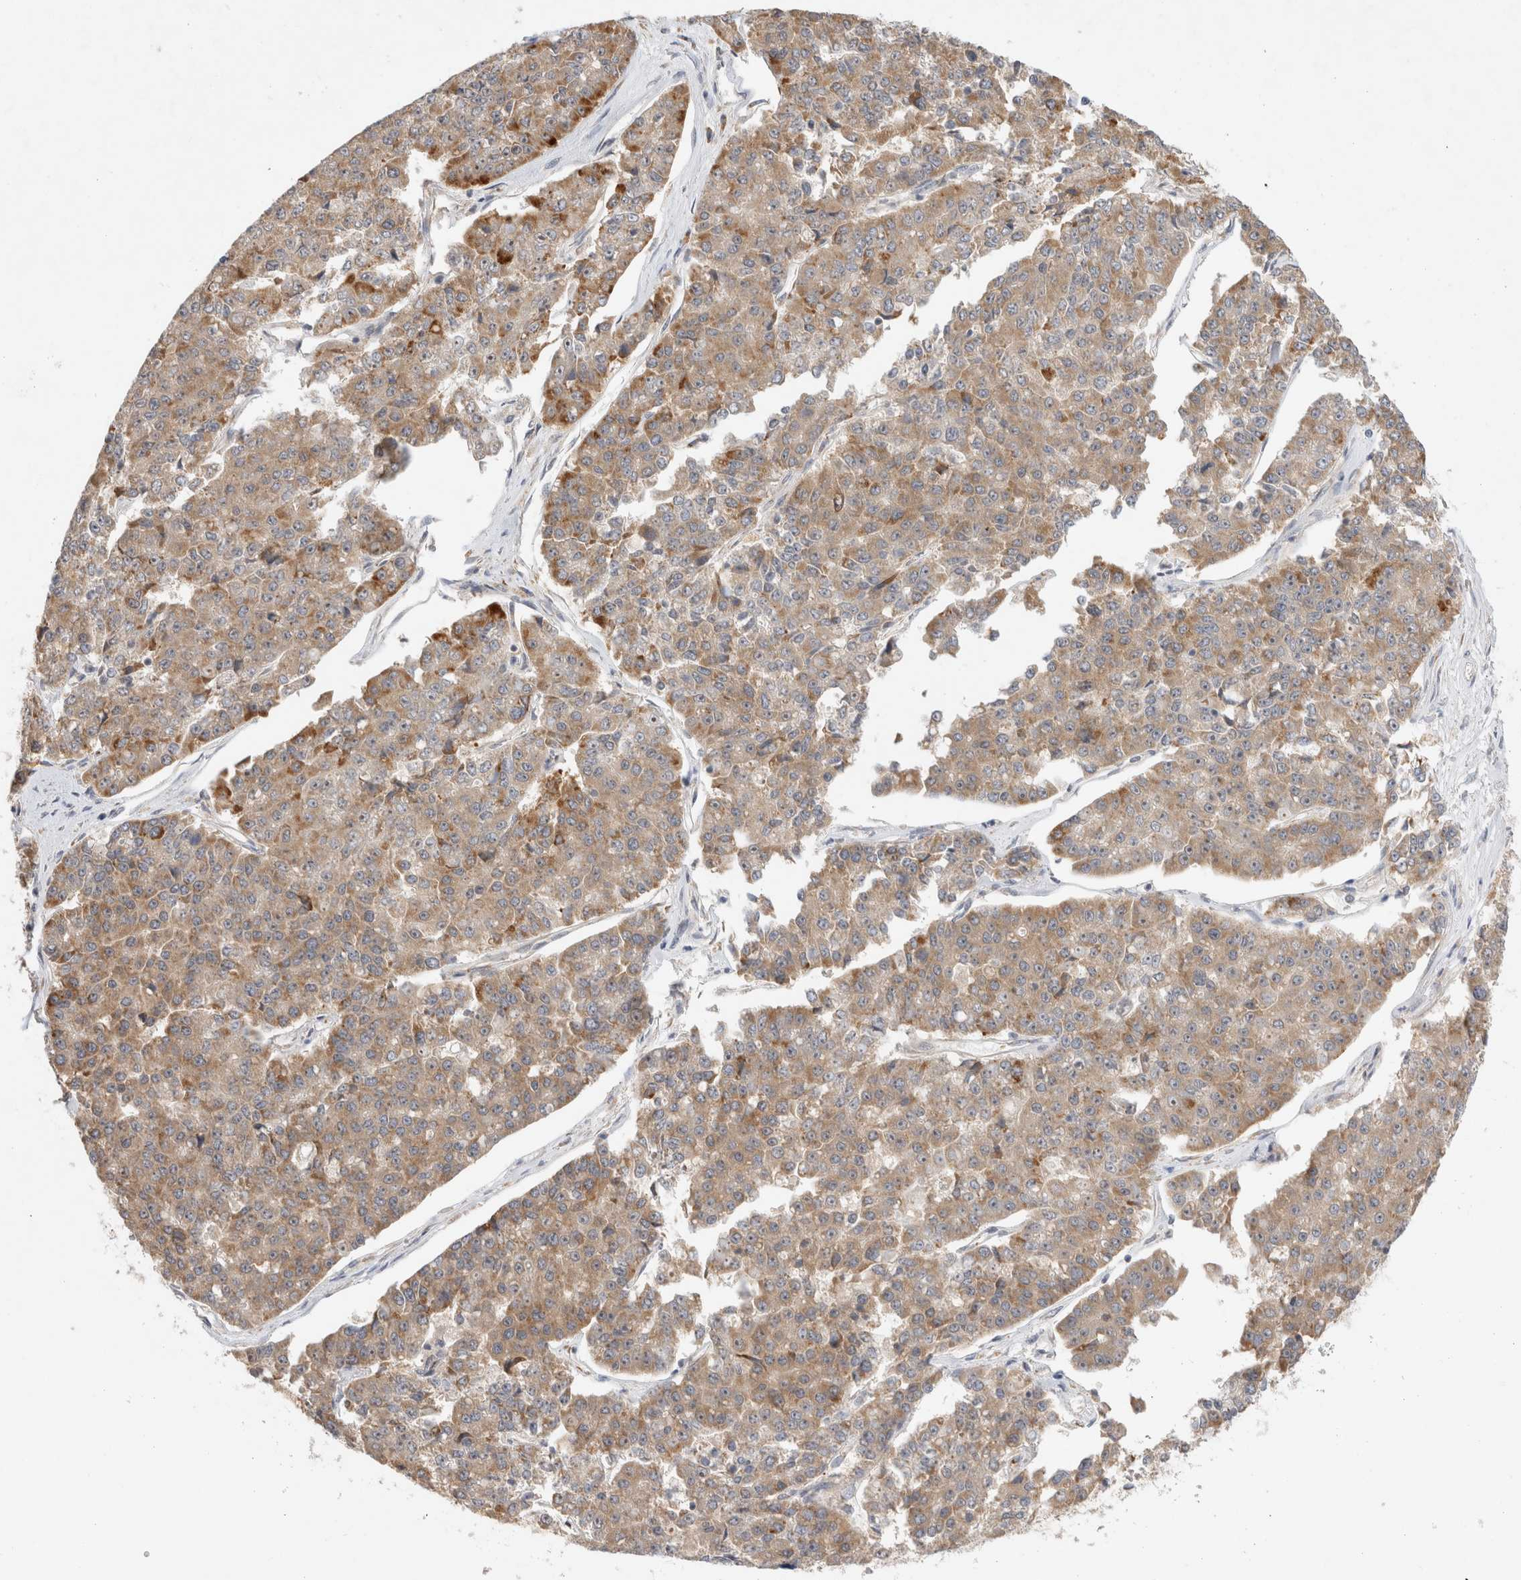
{"staining": {"intensity": "moderate", "quantity": ">75%", "location": "cytoplasmic/membranous"}, "tissue": "pancreatic cancer", "cell_type": "Tumor cells", "image_type": "cancer", "snomed": [{"axis": "morphology", "description": "Adenocarcinoma, NOS"}, {"axis": "topography", "description": "Pancreas"}], "caption": "Immunohistochemistry staining of adenocarcinoma (pancreatic), which exhibits medium levels of moderate cytoplasmic/membranous expression in approximately >75% of tumor cells indicating moderate cytoplasmic/membranous protein positivity. The staining was performed using DAB (brown) for protein detection and nuclei were counterstained in hematoxylin (blue).", "gene": "NEDD4L", "patient": {"sex": "male", "age": 50}}